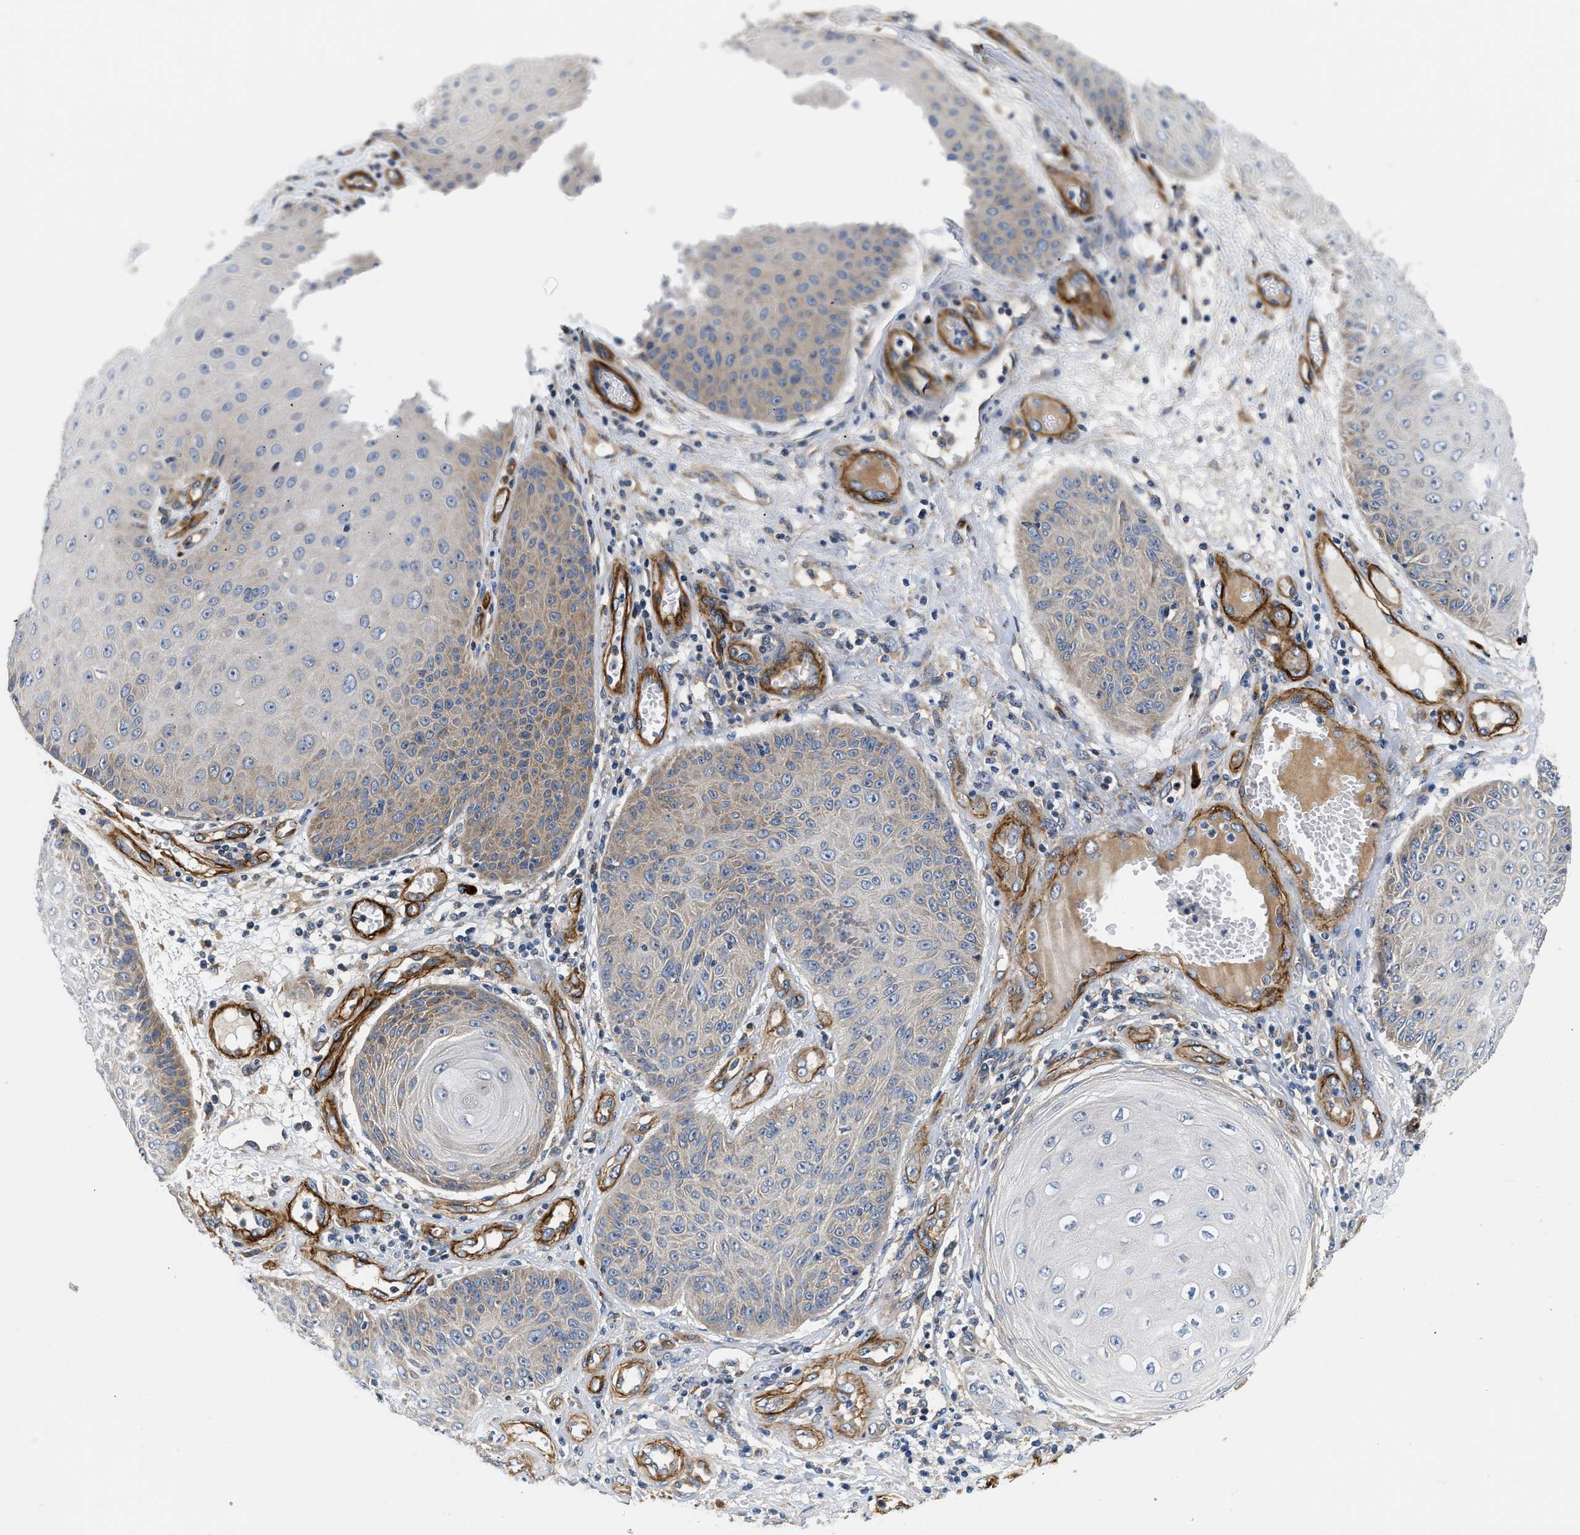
{"staining": {"intensity": "weak", "quantity": "25%-75%", "location": "cytoplasmic/membranous"}, "tissue": "skin cancer", "cell_type": "Tumor cells", "image_type": "cancer", "snomed": [{"axis": "morphology", "description": "Squamous cell carcinoma, NOS"}, {"axis": "topography", "description": "Skin"}], "caption": "This is an image of immunohistochemistry (IHC) staining of squamous cell carcinoma (skin), which shows weak staining in the cytoplasmic/membranous of tumor cells.", "gene": "NME6", "patient": {"sex": "male", "age": 74}}